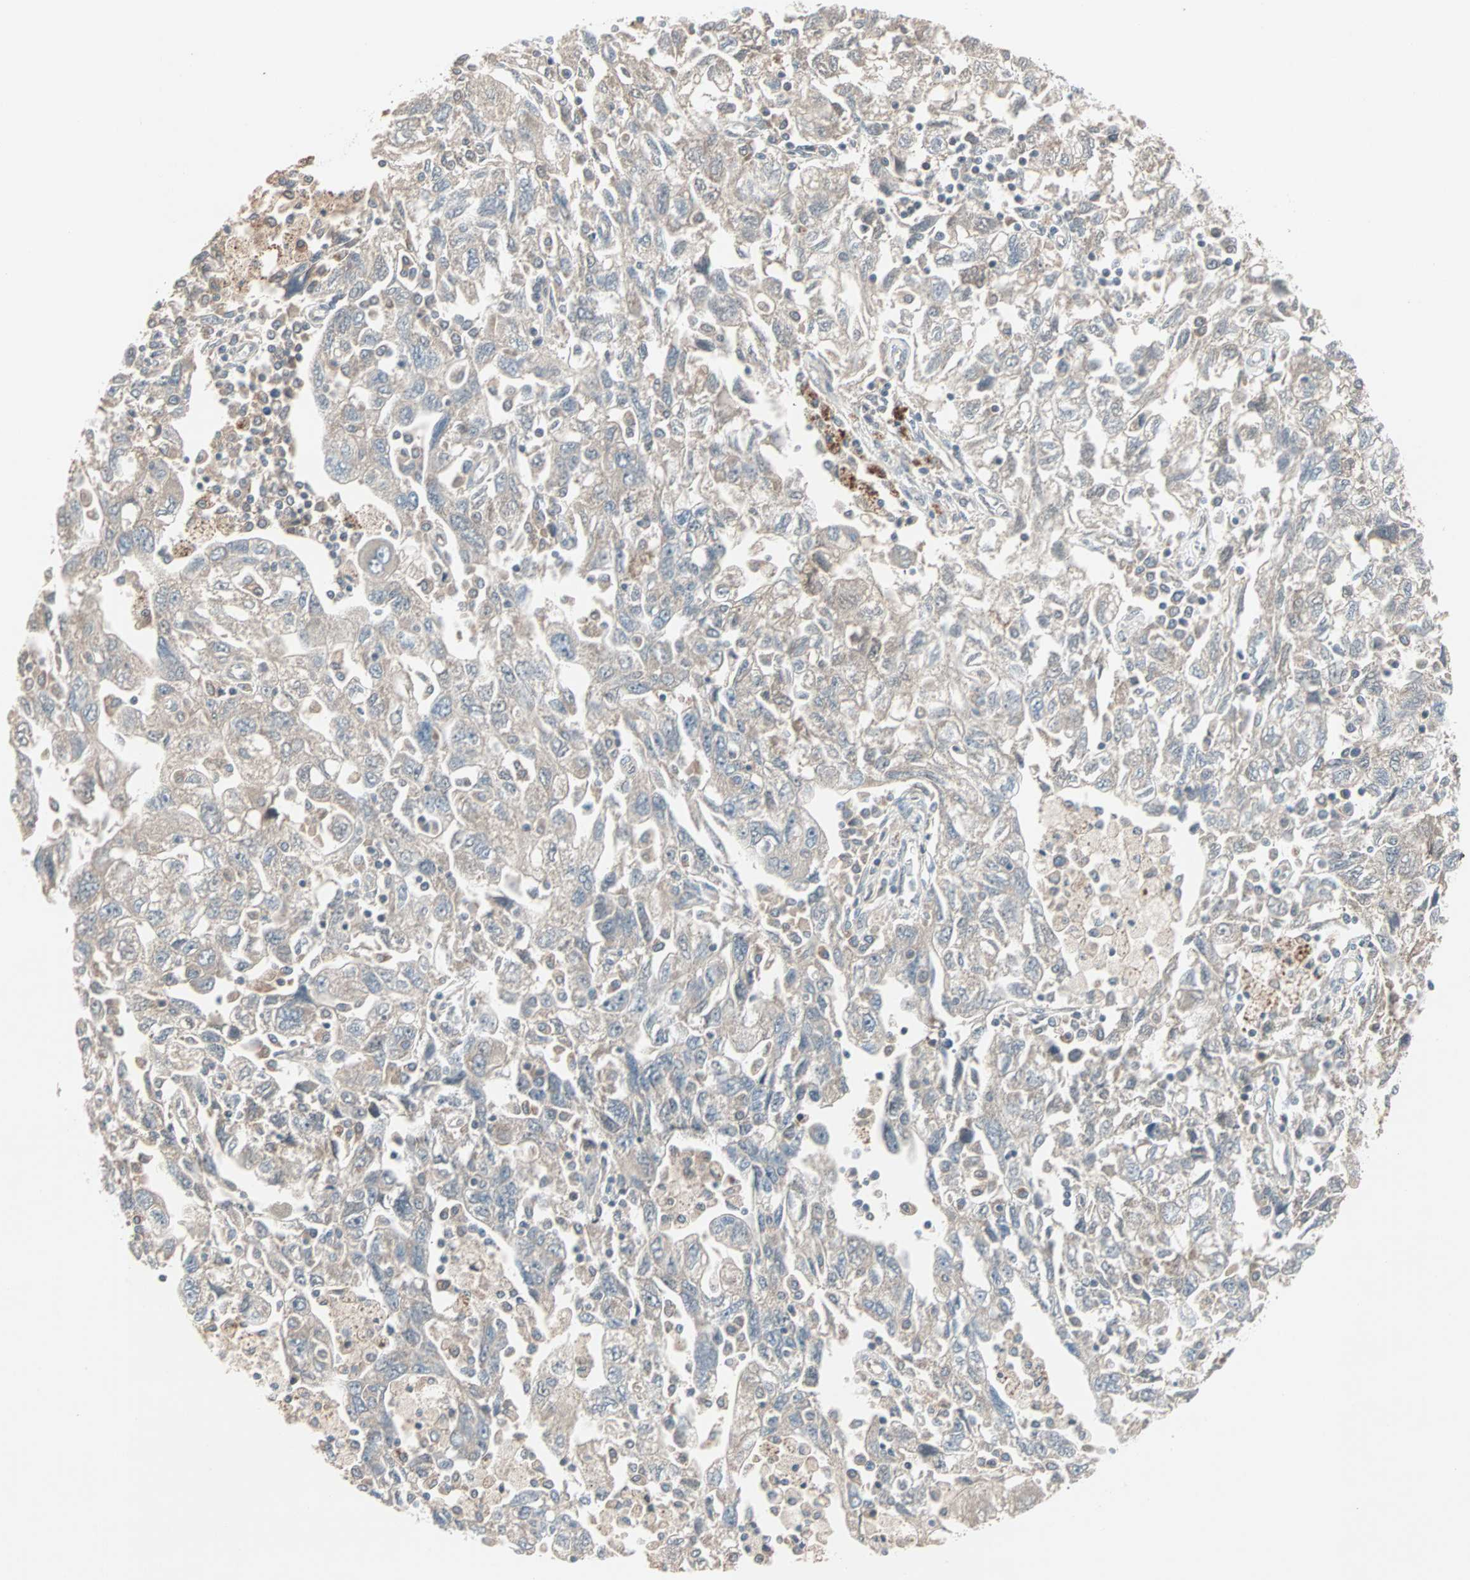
{"staining": {"intensity": "weak", "quantity": "<25%", "location": "cytoplasmic/membranous"}, "tissue": "ovarian cancer", "cell_type": "Tumor cells", "image_type": "cancer", "snomed": [{"axis": "morphology", "description": "Carcinoma, NOS"}, {"axis": "morphology", "description": "Cystadenocarcinoma, serous, NOS"}, {"axis": "topography", "description": "Ovary"}], "caption": "The immunohistochemistry micrograph has no significant positivity in tumor cells of serous cystadenocarcinoma (ovarian) tissue. Nuclei are stained in blue.", "gene": "JMJD7-PLA2G4B", "patient": {"sex": "female", "age": 69}}